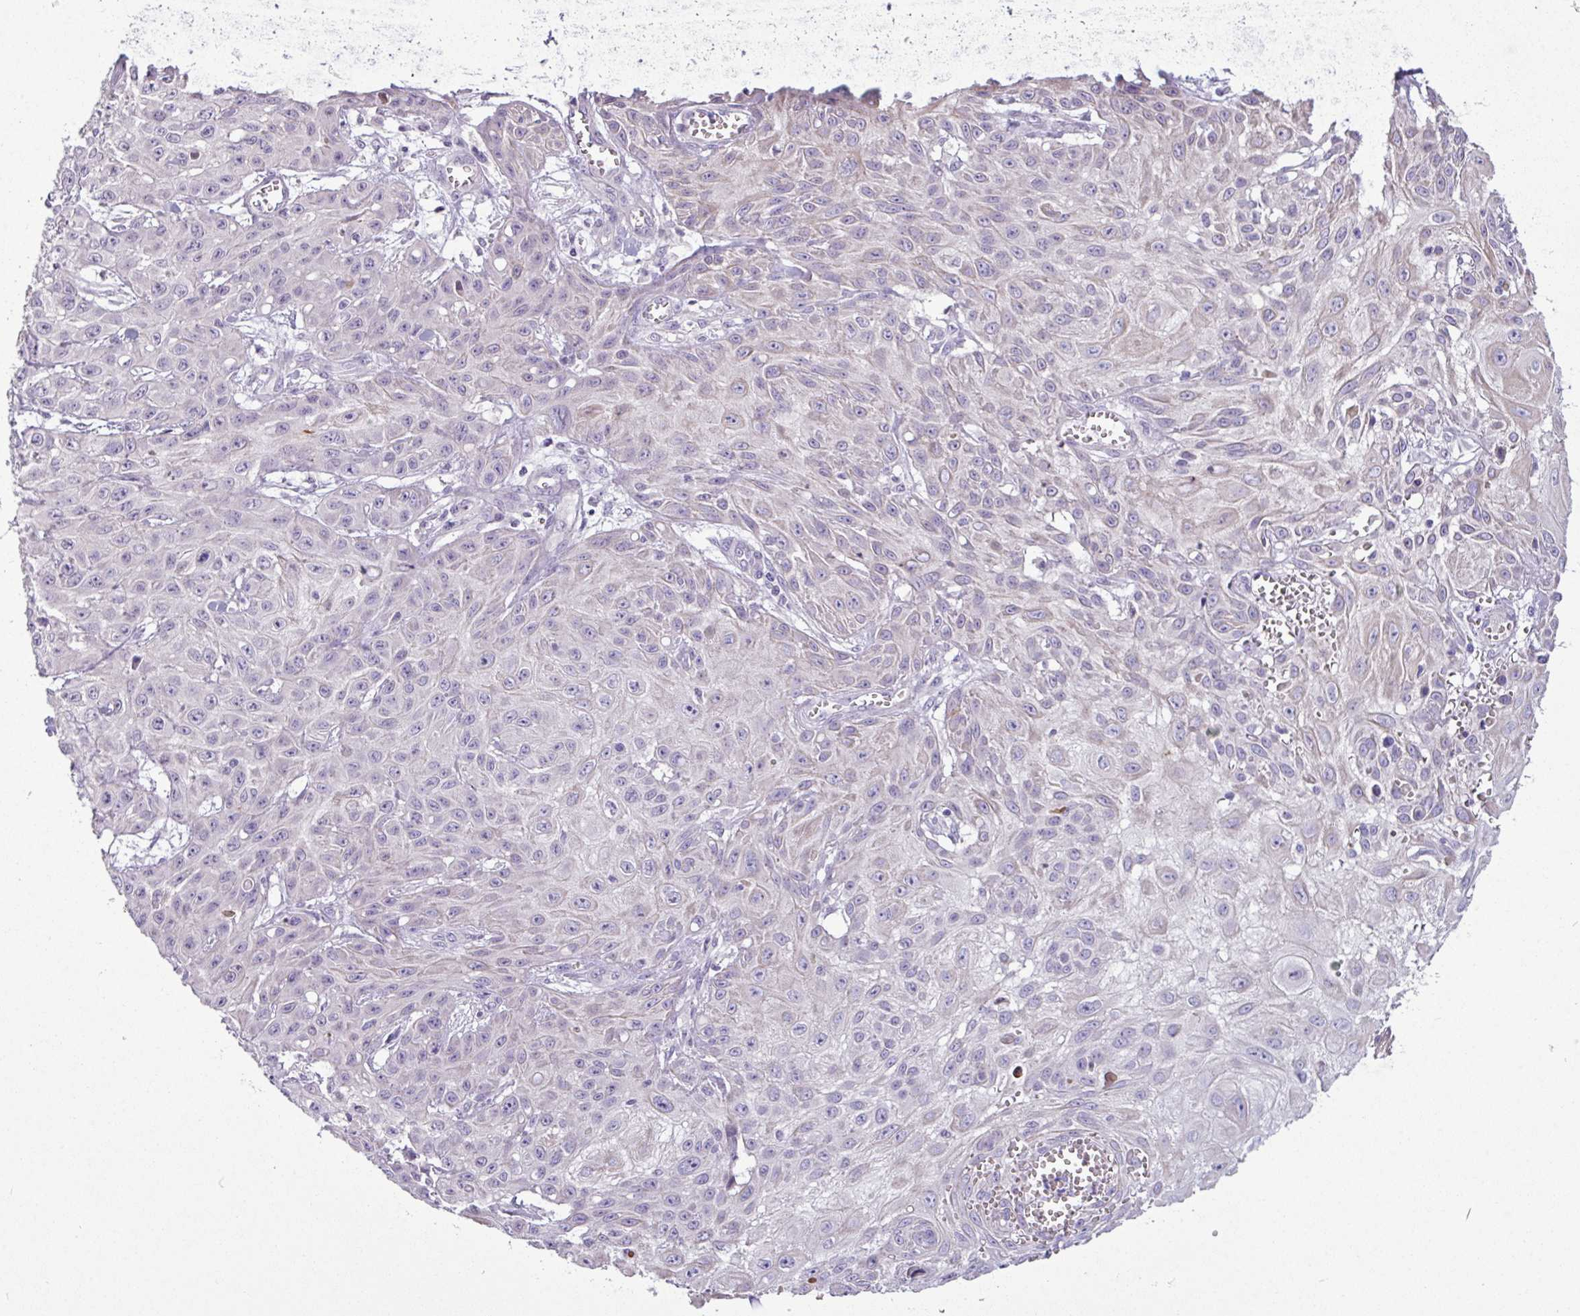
{"staining": {"intensity": "negative", "quantity": "none", "location": "none"}, "tissue": "skin cancer", "cell_type": "Tumor cells", "image_type": "cancer", "snomed": [{"axis": "morphology", "description": "Squamous cell carcinoma, NOS"}, {"axis": "topography", "description": "Skin"}, {"axis": "topography", "description": "Vulva"}], "caption": "DAB immunohistochemical staining of skin cancer displays no significant positivity in tumor cells. (Brightfield microscopy of DAB immunohistochemistry at high magnification).", "gene": "PNLDC1", "patient": {"sex": "female", "age": 71}}